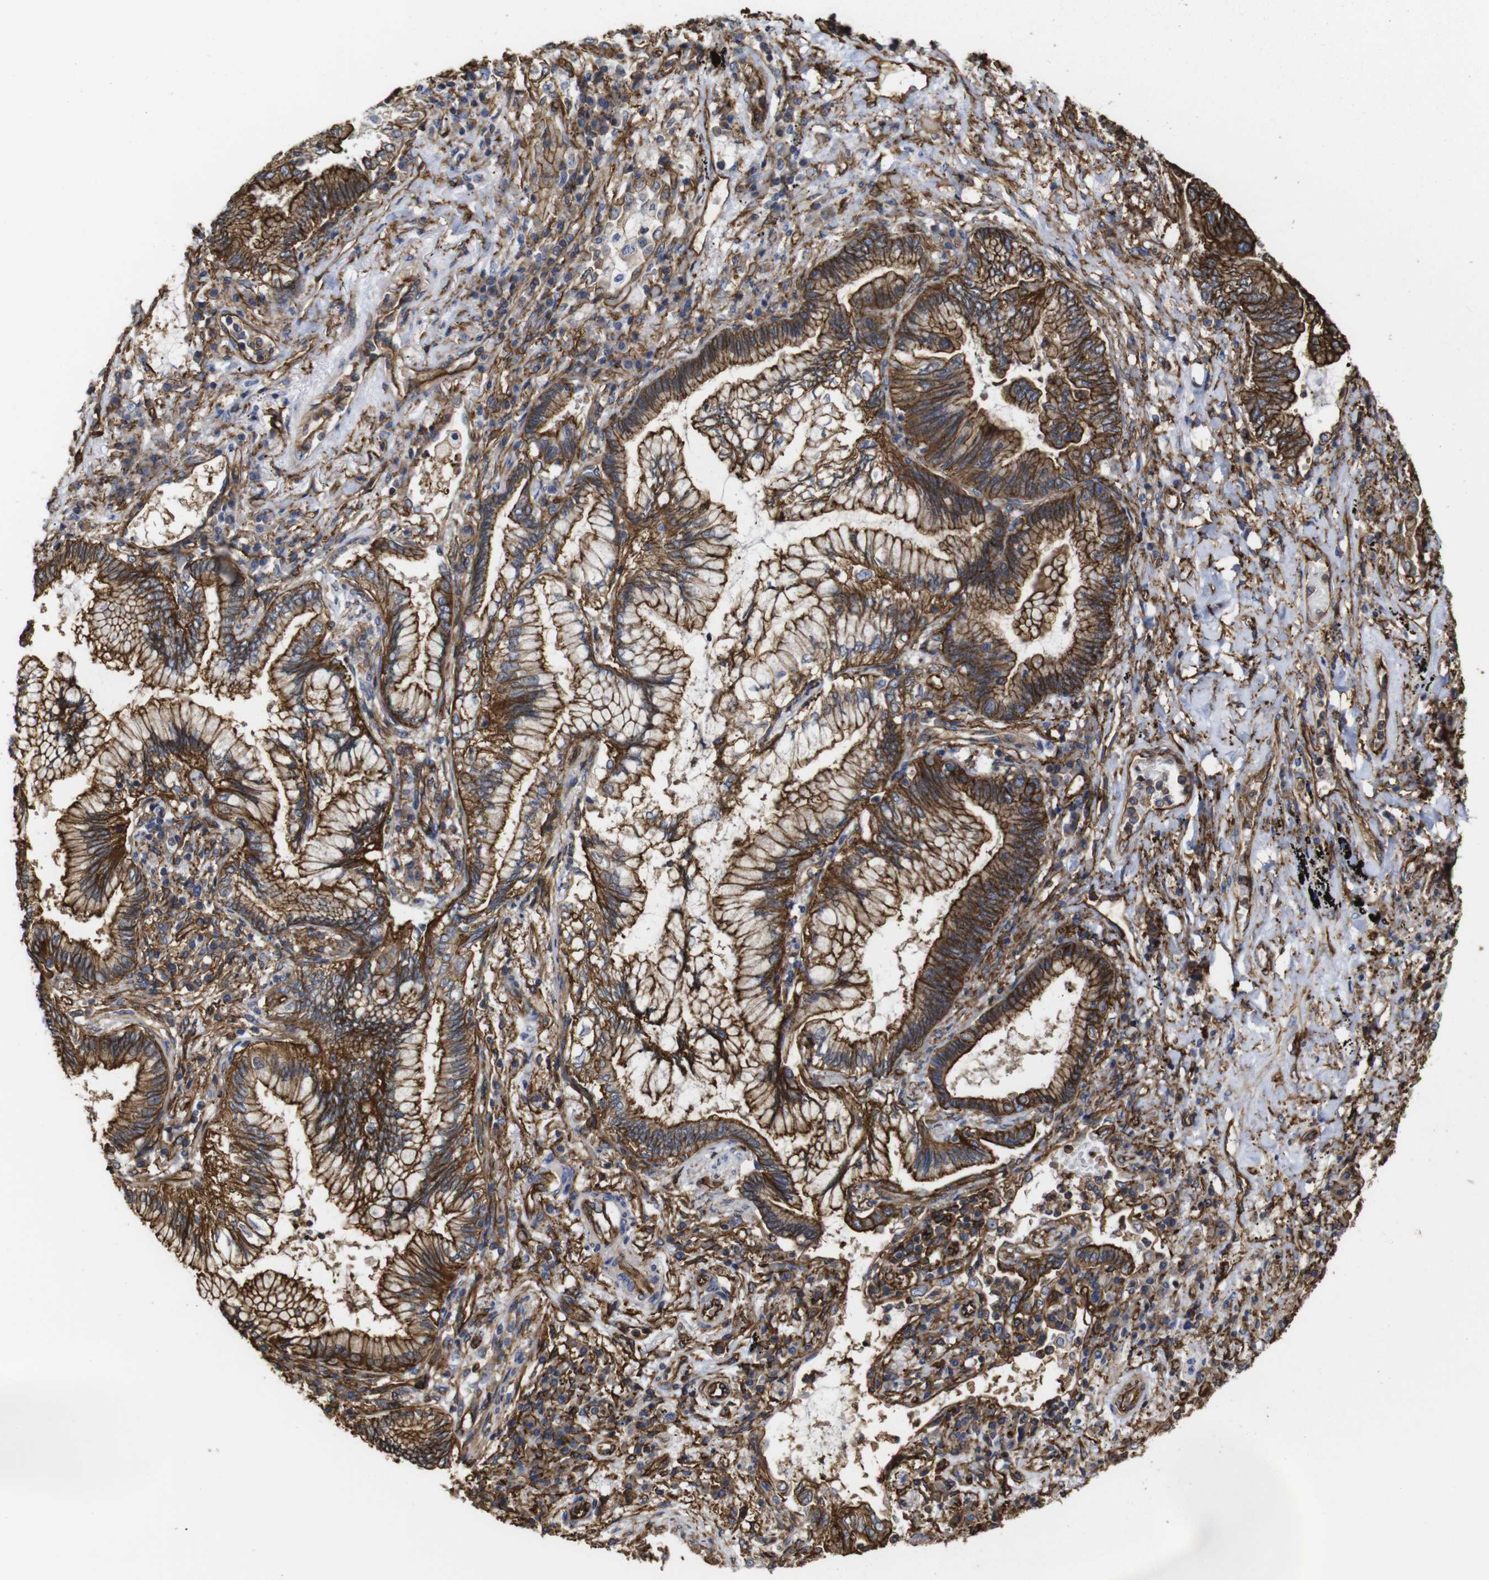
{"staining": {"intensity": "strong", "quantity": ">75%", "location": "cytoplasmic/membranous"}, "tissue": "lung cancer", "cell_type": "Tumor cells", "image_type": "cancer", "snomed": [{"axis": "morphology", "description": "Normal tissue, NOS"}, {"axis": "morphology", "description": "Adenocarcinoma, NOS"}, {"axis": "topography", "description": "Bronchus"}, {"axis": "topography", "description": "Lung"}], "caption": "There is high levels of strong cytoplasmic/membranous staining in tumor cells of adenocarcinoma (lung), as demonstrated by immunohistochemical staining (brown color).", "gene": "SPTBN1", "patient": {"sex": "female", "age": 70}}